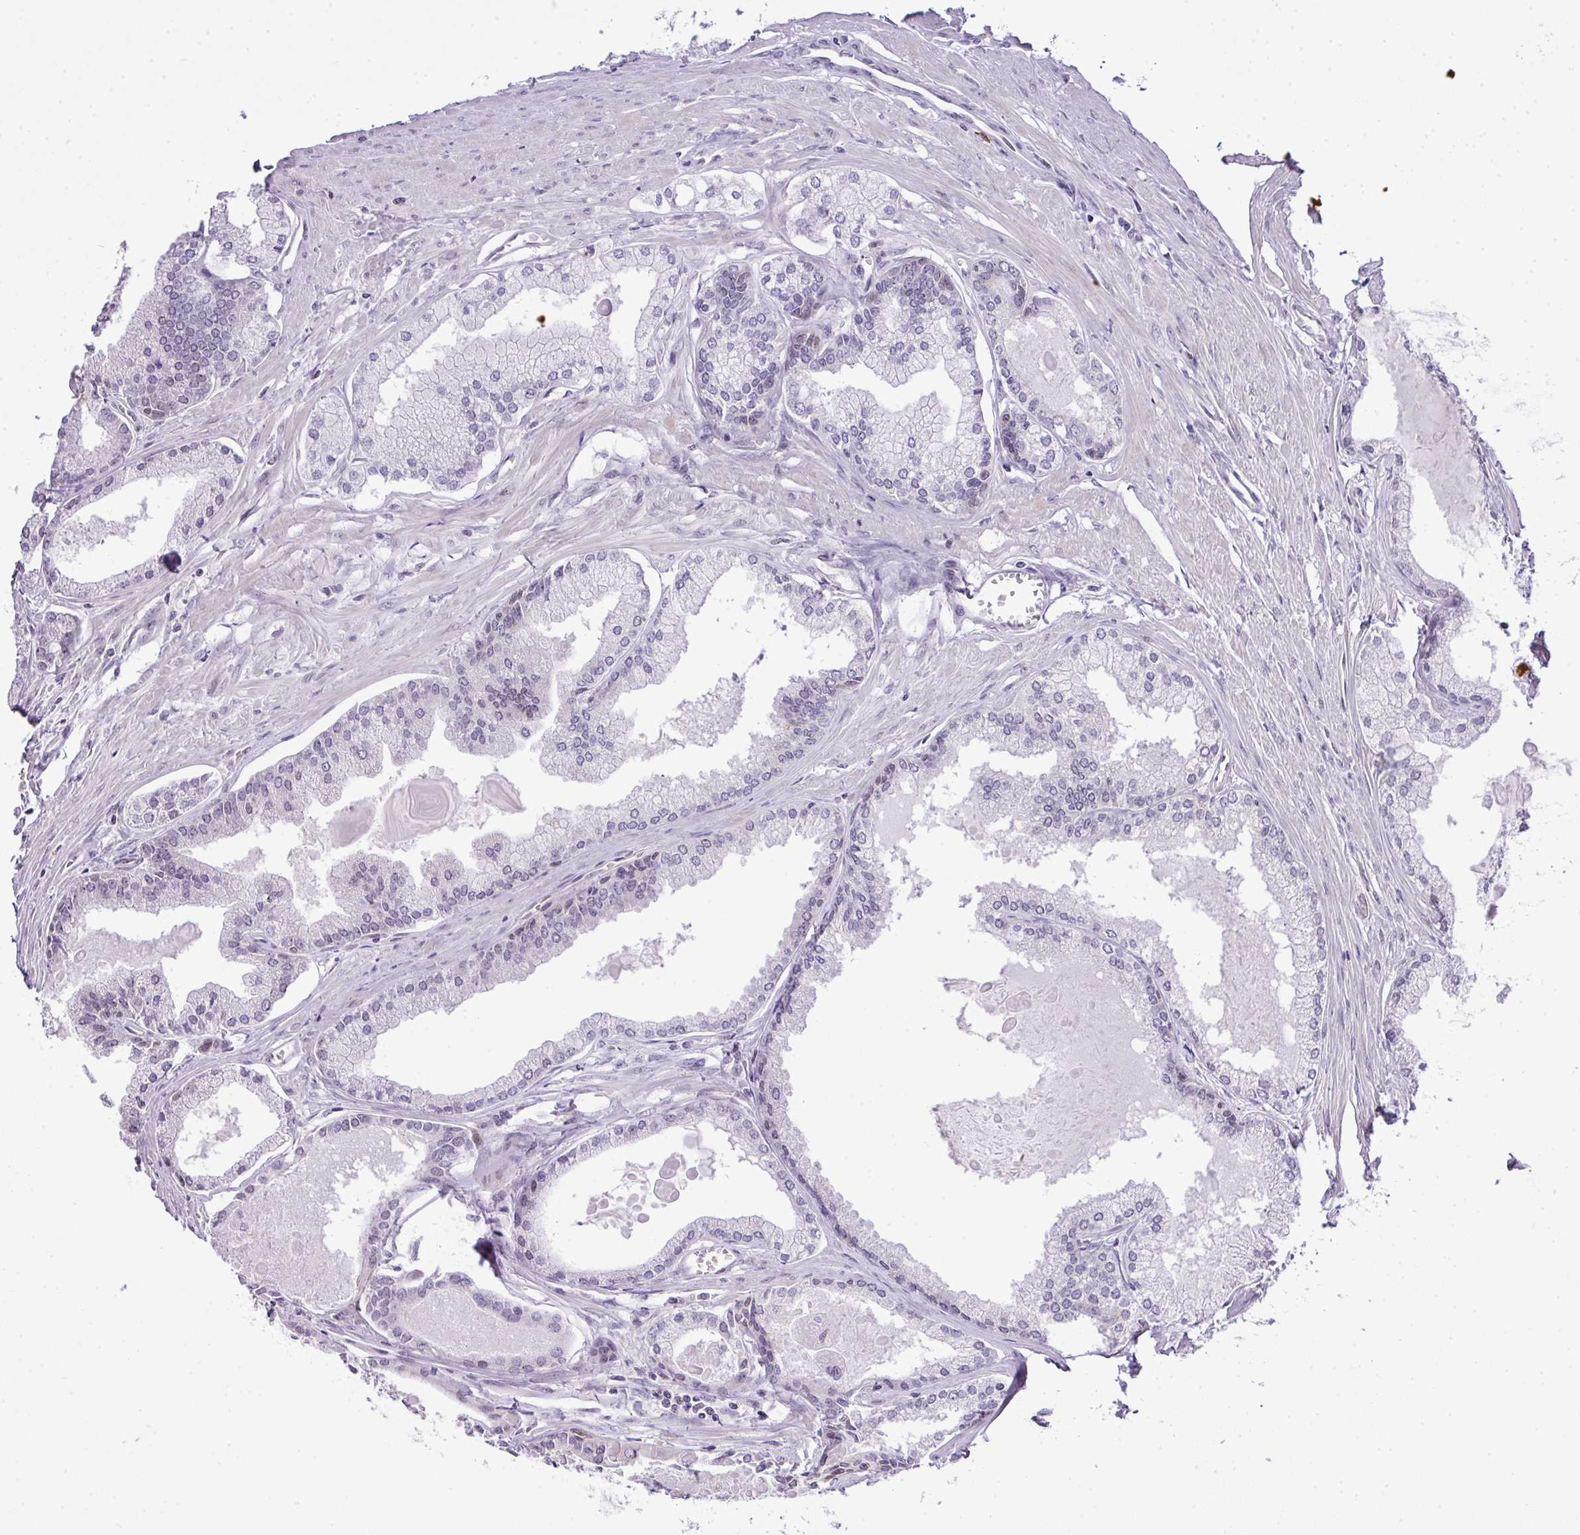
{"staining": {"intensity": "negative", "quantity": "none", "location": "none"}, "tissue": "prostate cancer", "cell_type": "Tumor cells", "image_type": "cancer", "snomed": [{"axis": "morphology", "description": "Adenocarcinoma, High grade"}, {"axis": "topography", "description": "Prostate"}], "caption": "Immunohistochemistry micrograph of human prostate cancer stained for a protein (brown), which exhibits no staining in tumor cells.", "gene": "CCDC137", "patient": {"sex": "male", "age": 68}}